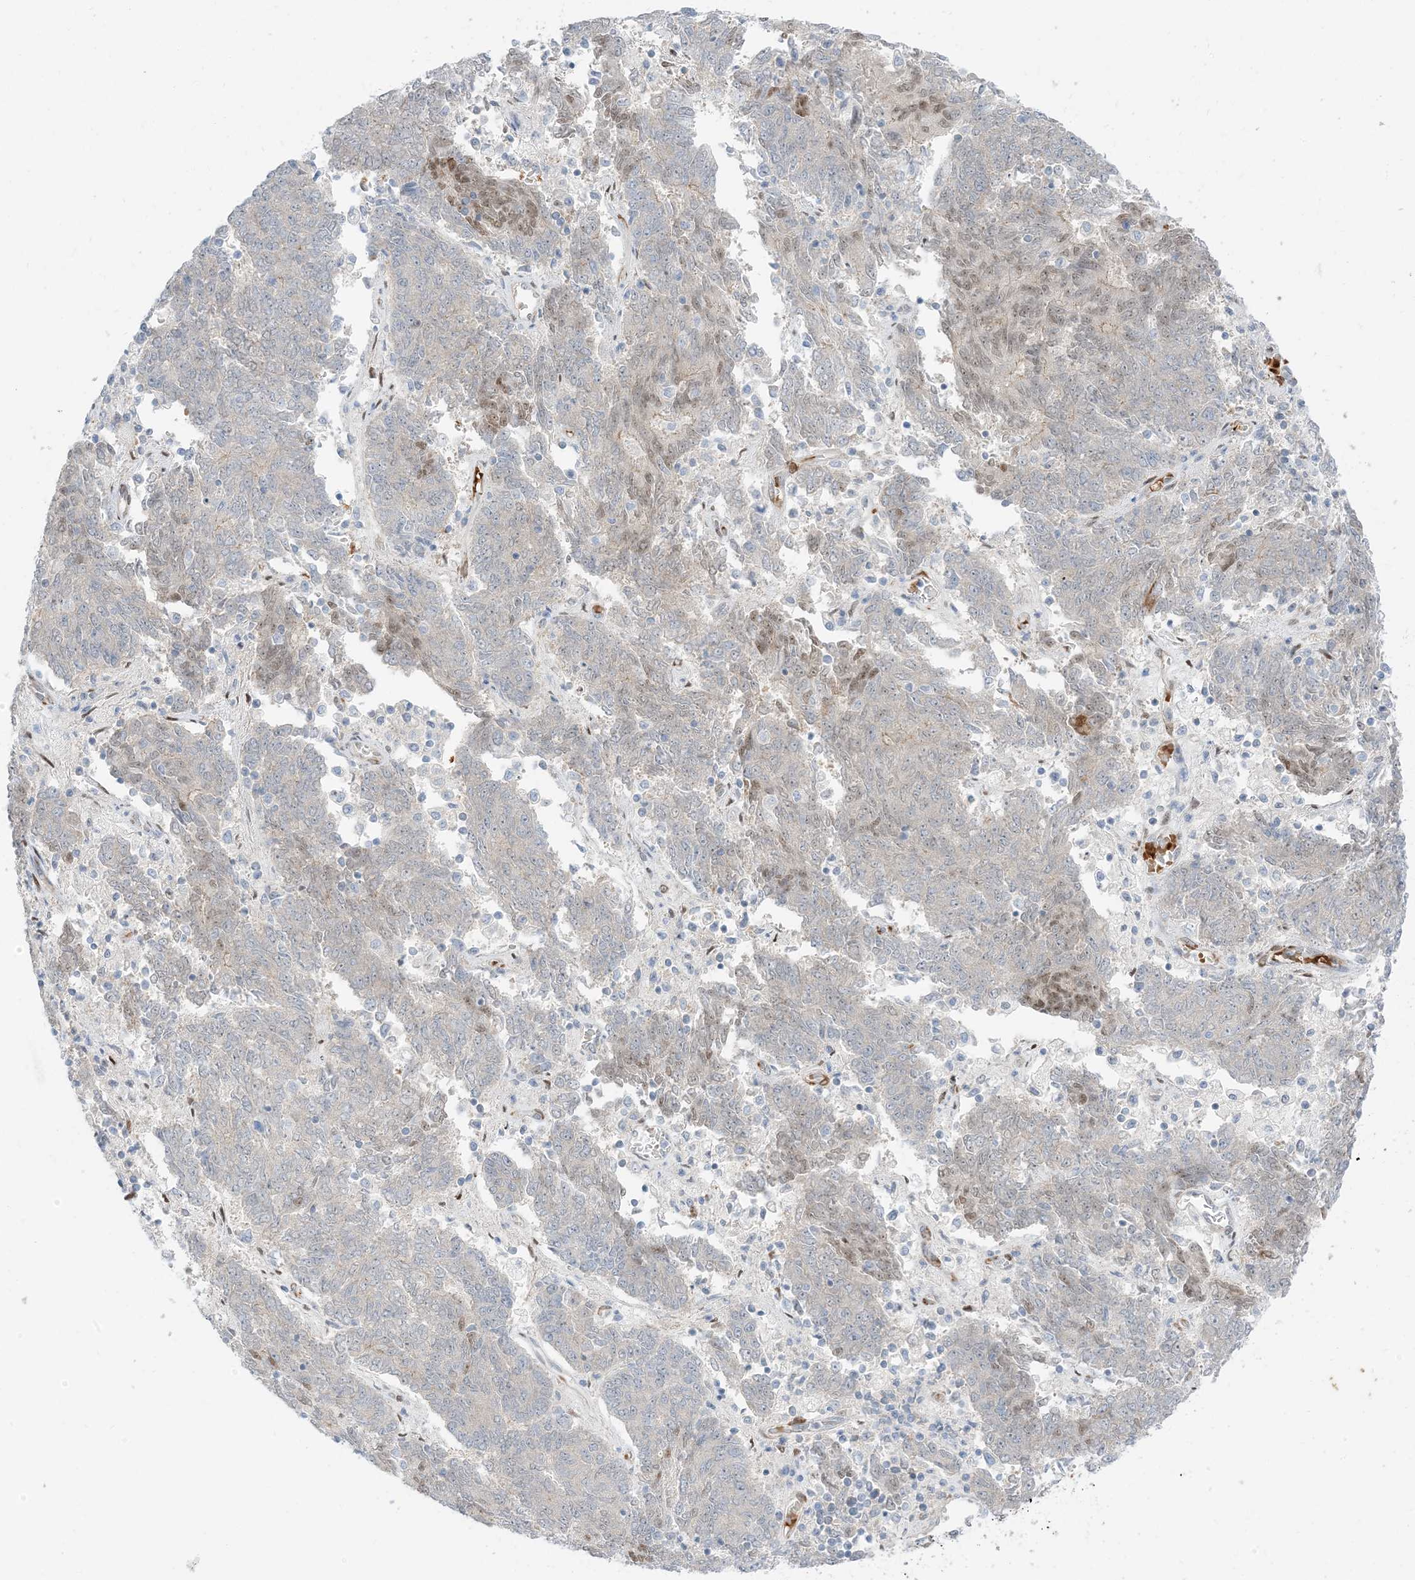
{"staining": {"intensity": "weak", "quantity": "<25%", "location": "nuclear"}, "tissue": "endometrial cancer", "cell_type": "Tumor cells", "image_type": "cancer", "snomed": [{"axis": "morphology", "description": "Adenocarcinoma, NOS"}, {"axis": "topography", "description": "Endometrium"}], "caption": "Histopathology image shows no protein staining in tumor cells of endometrial cancer tissue.", "gene": "RIN1", "patient": {"sex": "female", "age": 80}}